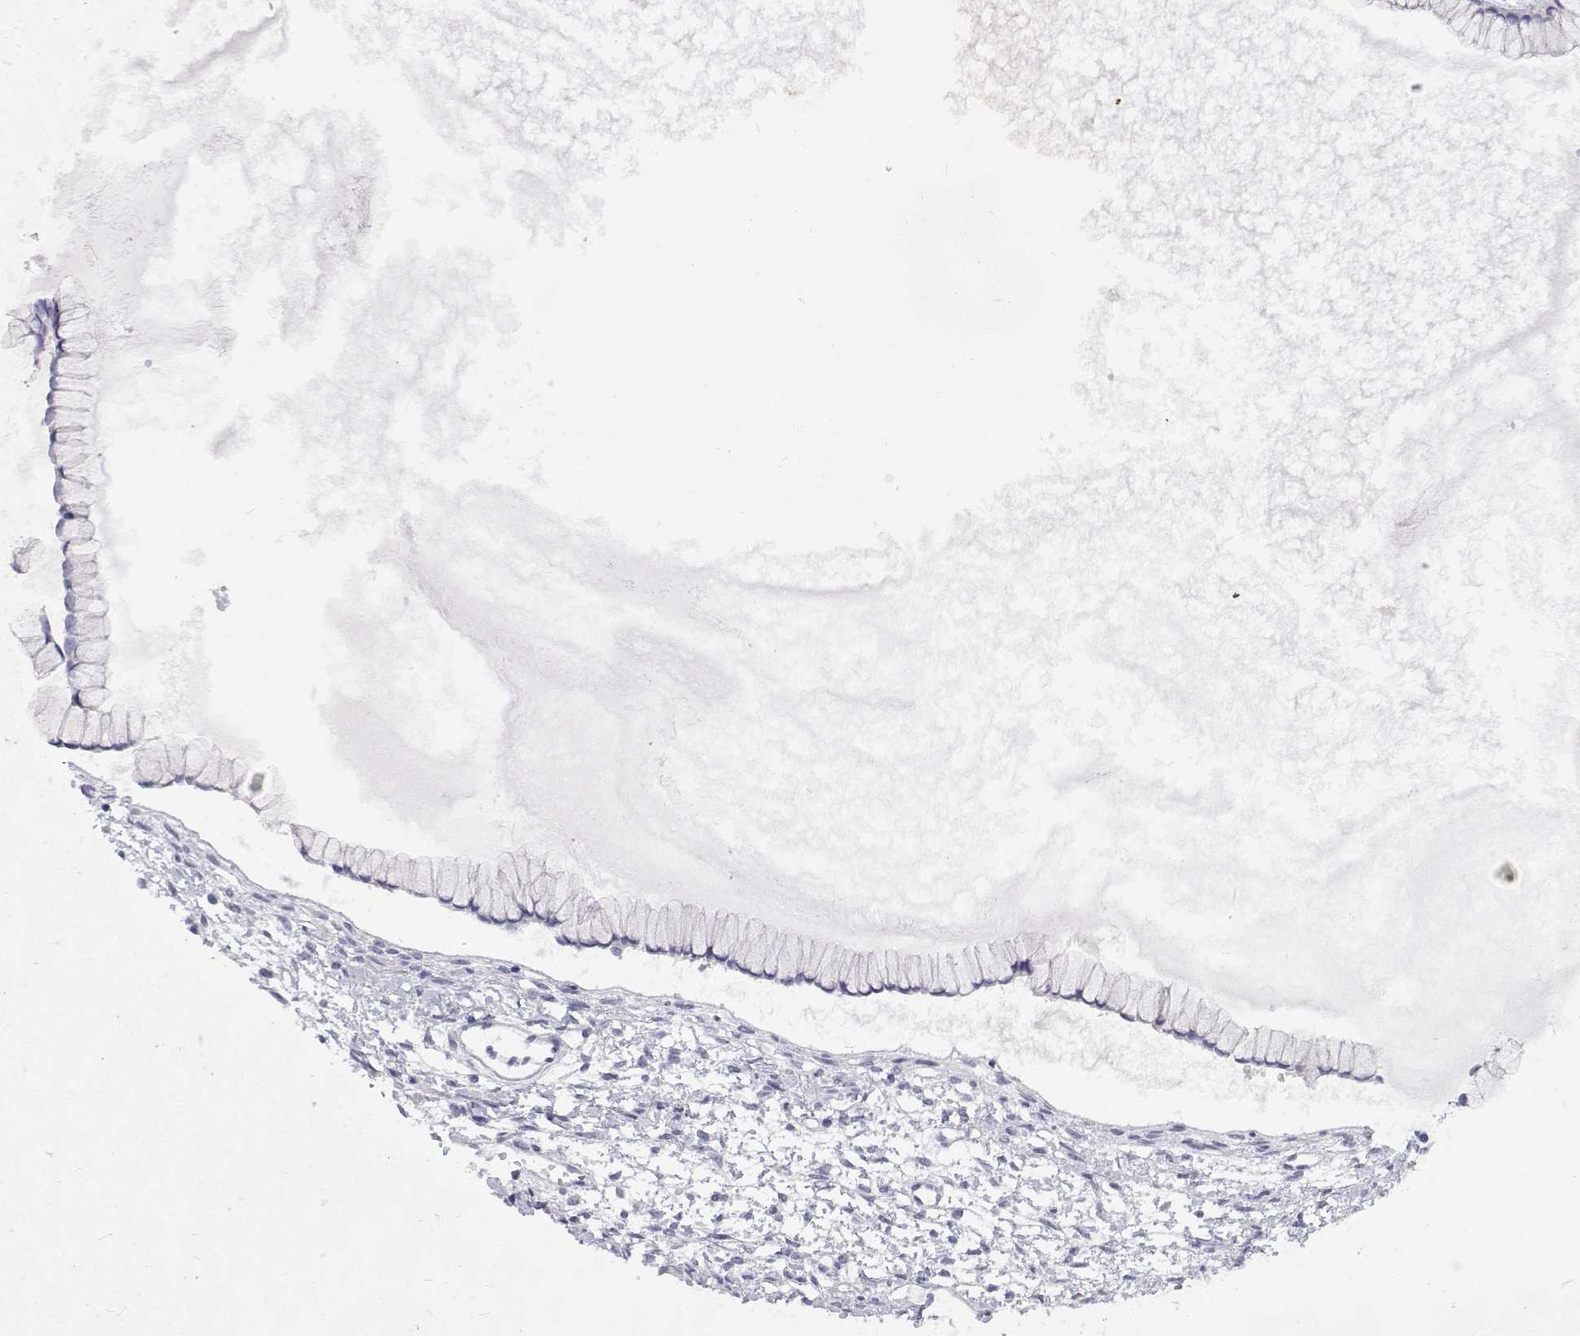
{"staining": {"intensity": "negative", "quantity": "none", "location": "none"}, "tissue": "ovarian cancer", "cell_type": "Tumor cells", "image_type": "cancer", "snomed": [{"axis": "morphology", "description": "Cystadenocarcinoma, mucinous, NOS"}, {"axis": "topography", "description": "Ovary"}], "caption": "This is an immunohistochemistry histopathology image of human ovarian mucinous cystadenocarcinoma. There is no staining in tumor cells.", "gene": "NCR2", "patient": {"sex": "female", "age": 41}}